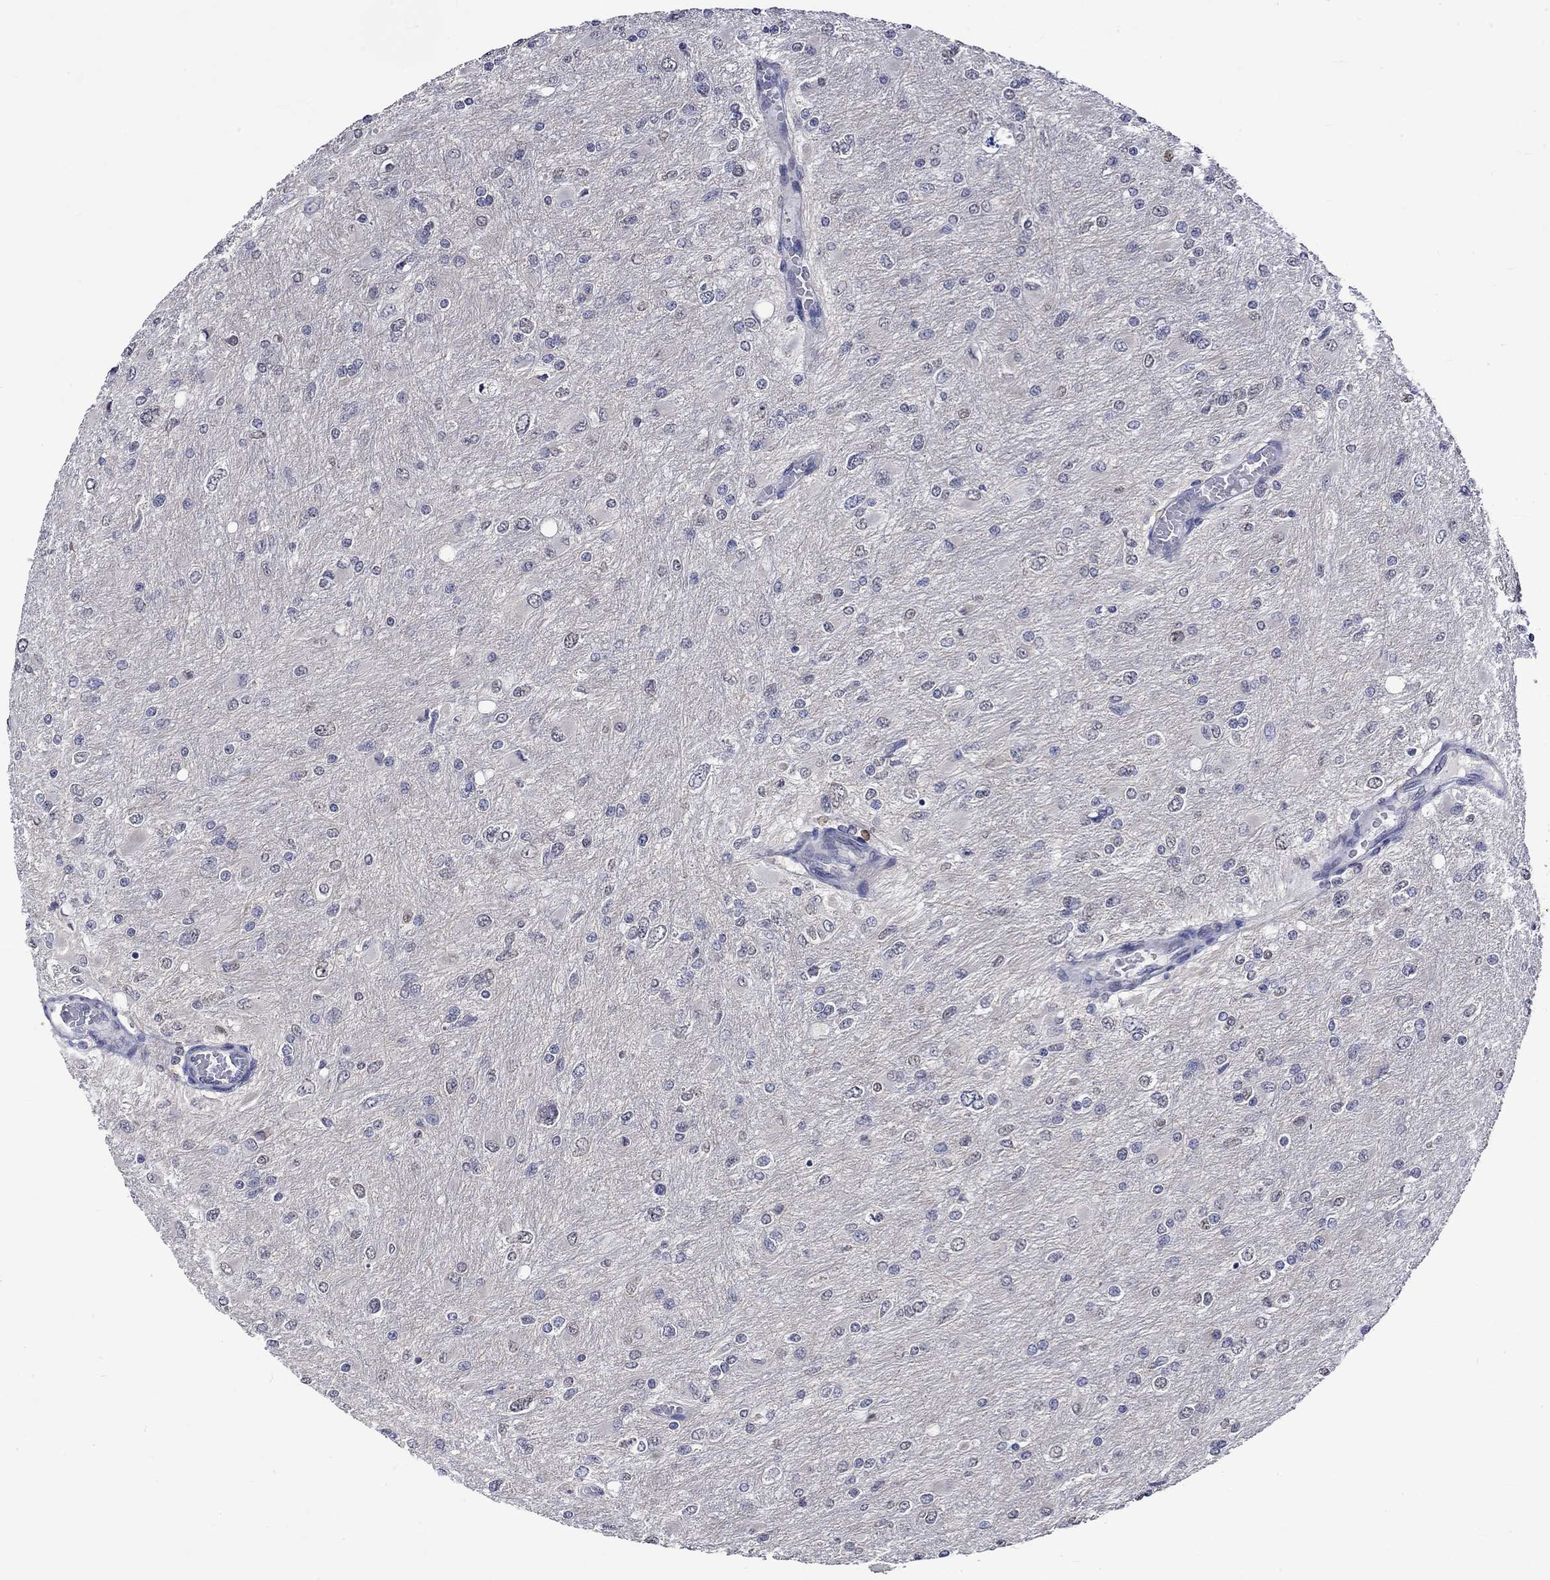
{"staining": {"intensity": "negative", "quantity": "none", "location": "none"}, "tissue": "glioma", "cell_type": "Tumor cells", "image_type": "cancer", "snomed": [{"axis": "morphology", "description": "Glioma, malignant, High grade"}, {"axis": "topography", "description": "Cerebral cortex"}], "caption": "IHC of human glioma demonstrates no positivity in tumor cells.", "gene": "DDX3Y", "patient": {"sex": "female", "age": 36}}